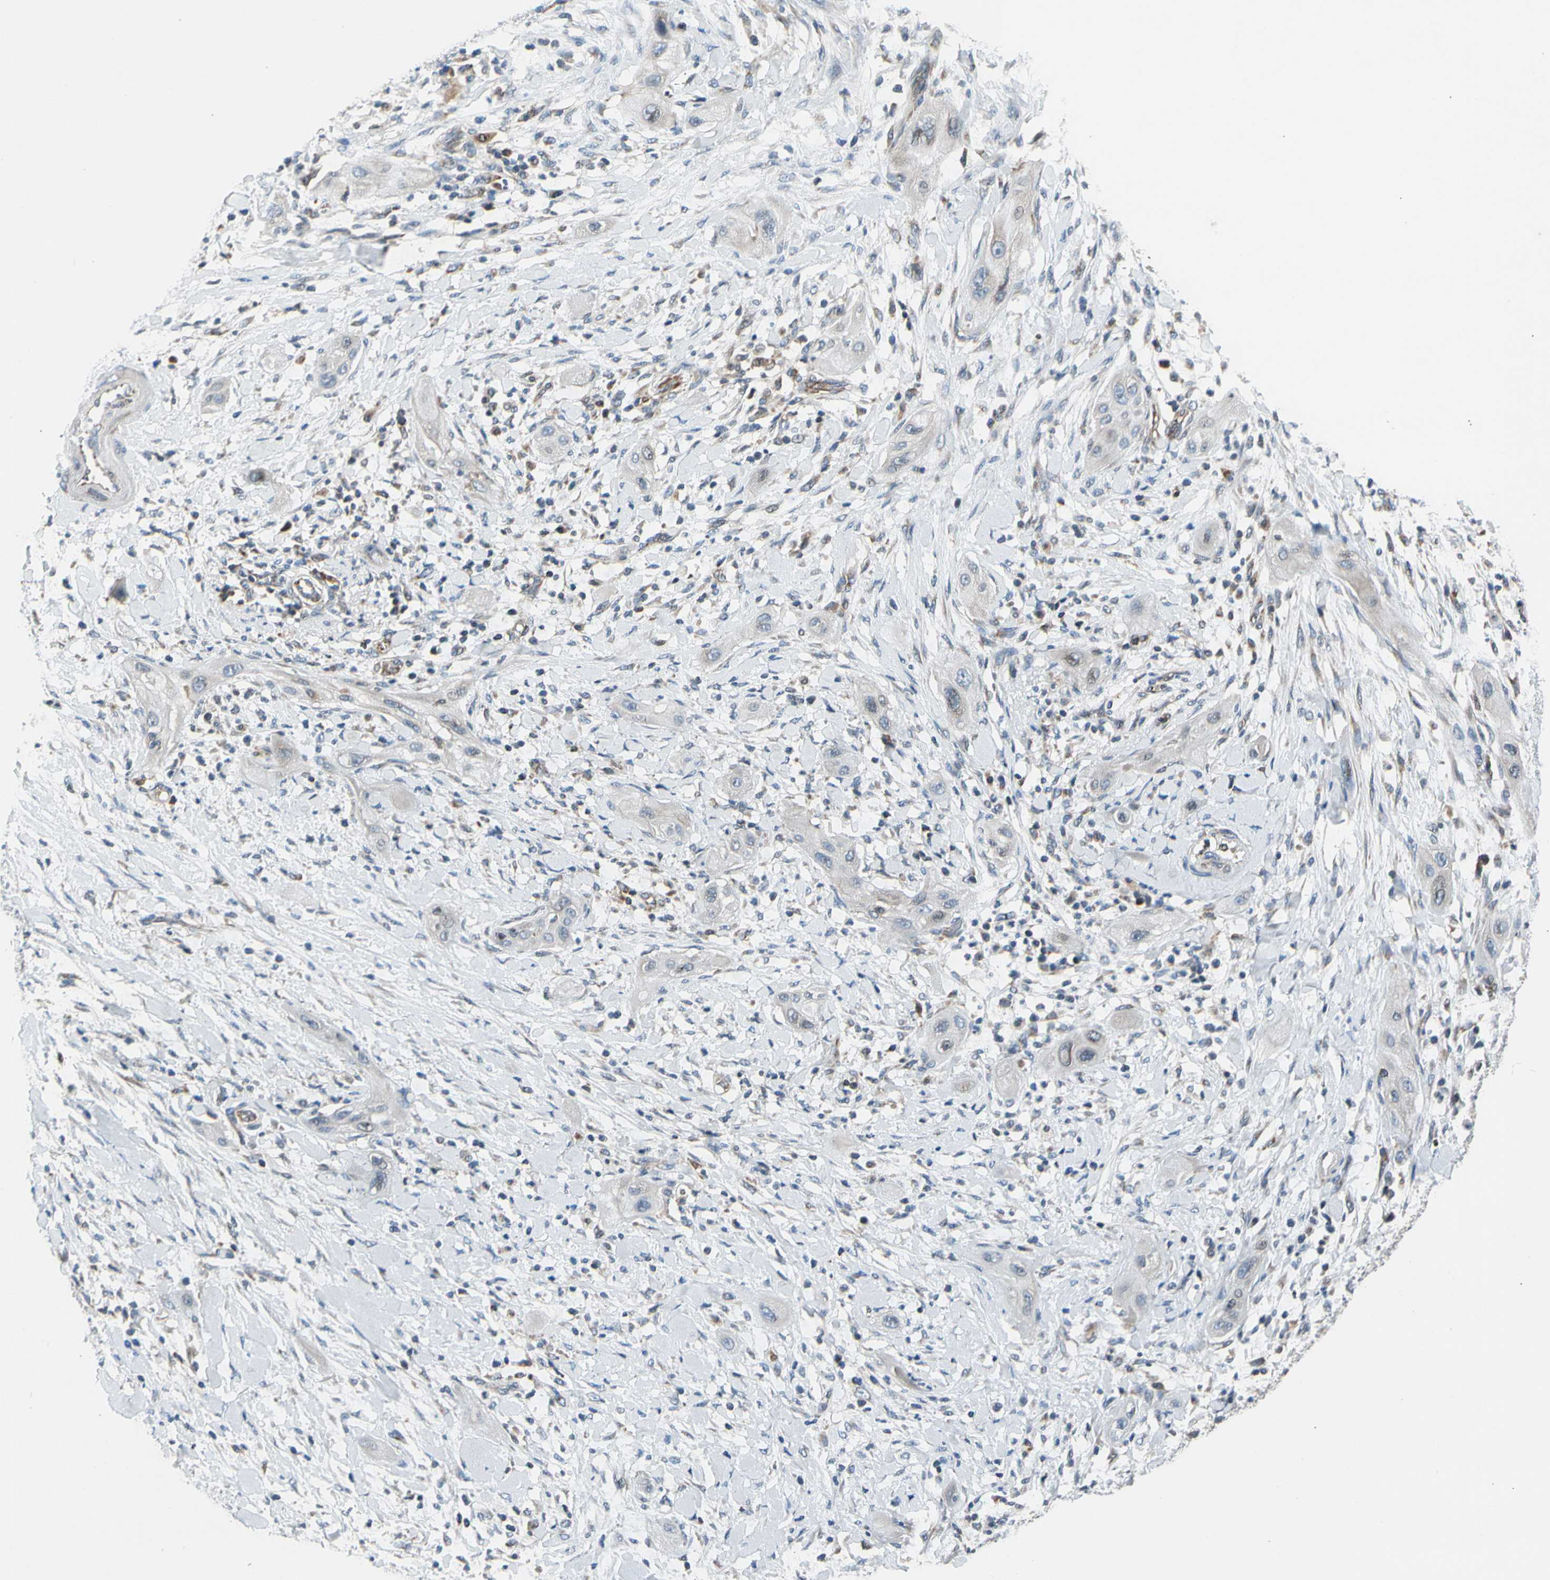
{"staining": {"intensity": "negative", "quantity": "none", "location": "none"}, "tissue": "lung cancer", "cell_type": "Tumor cells", "image_type": "cancer", "snomed": [{"axis": "morphology", "description": "Squamous cell carcinoma, NOS"}, {"axis": "topography", "description": "Lung"}], "caption": "Image shows no significant protein positivity in tumor cells of squamous cell carcinoma (lung).", "gene": "NPHP3", "patient": {"sex": "female", "age": 47}}